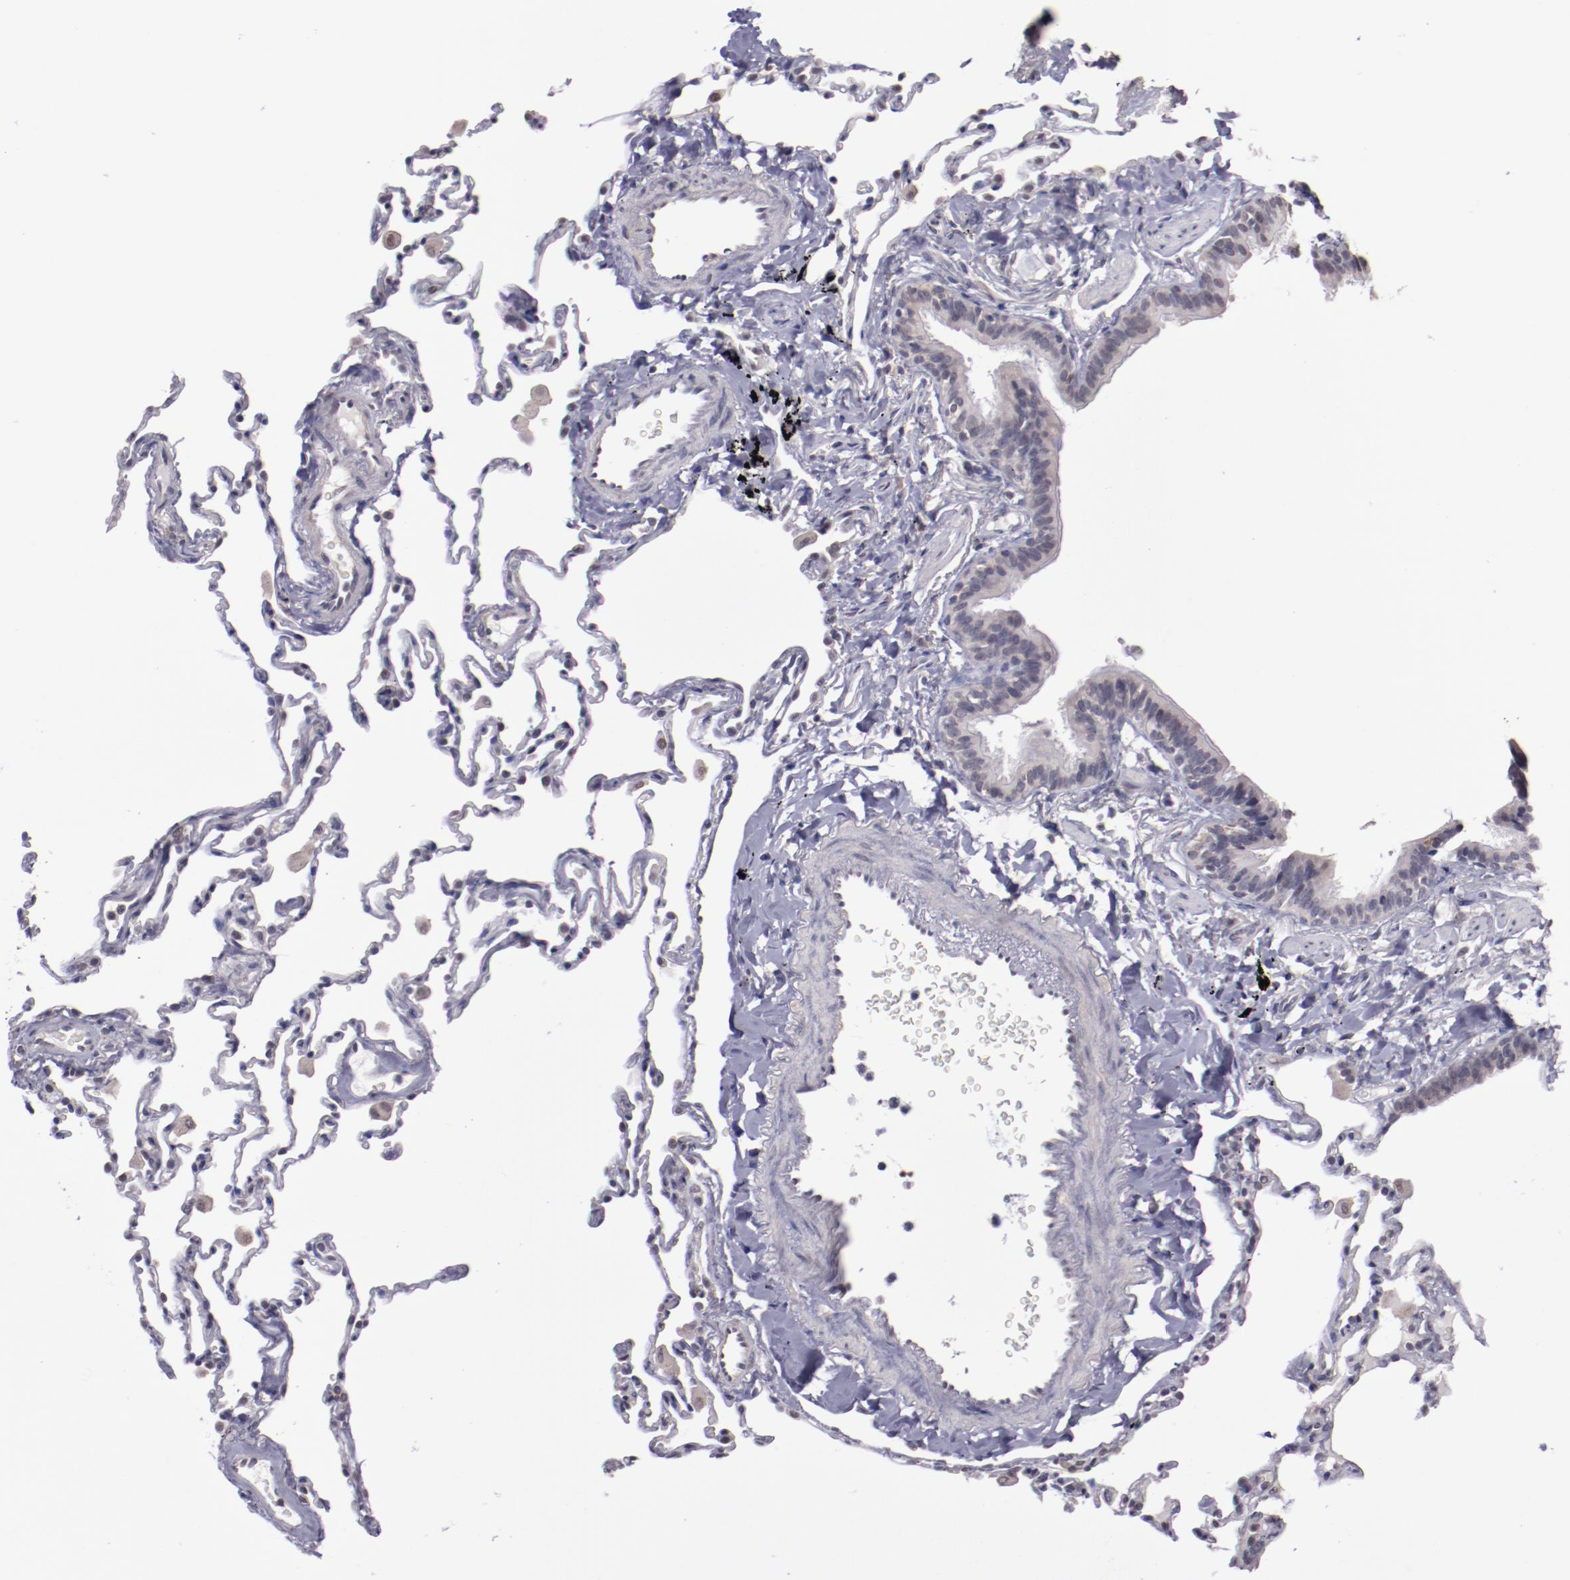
{"staining": {"intensity": "negative", "quantity": "none", "location": "none"}, "tissue": "lung", "cell_type": "Alveolar cells", "image_type": "normal", "snomed": [{"axis": "morphology", "description": "Normal tissue, NOS"}, {"axis": "topography", "description": "Lung"}], "caption": "Immunohistochemistry micrograph of unremarkable lung: lung stained with DAB demonstrates no significant protein staining in alveolar cells.", "gene": "NRXN3", "patient": {"sex": "male", "age": 59}}